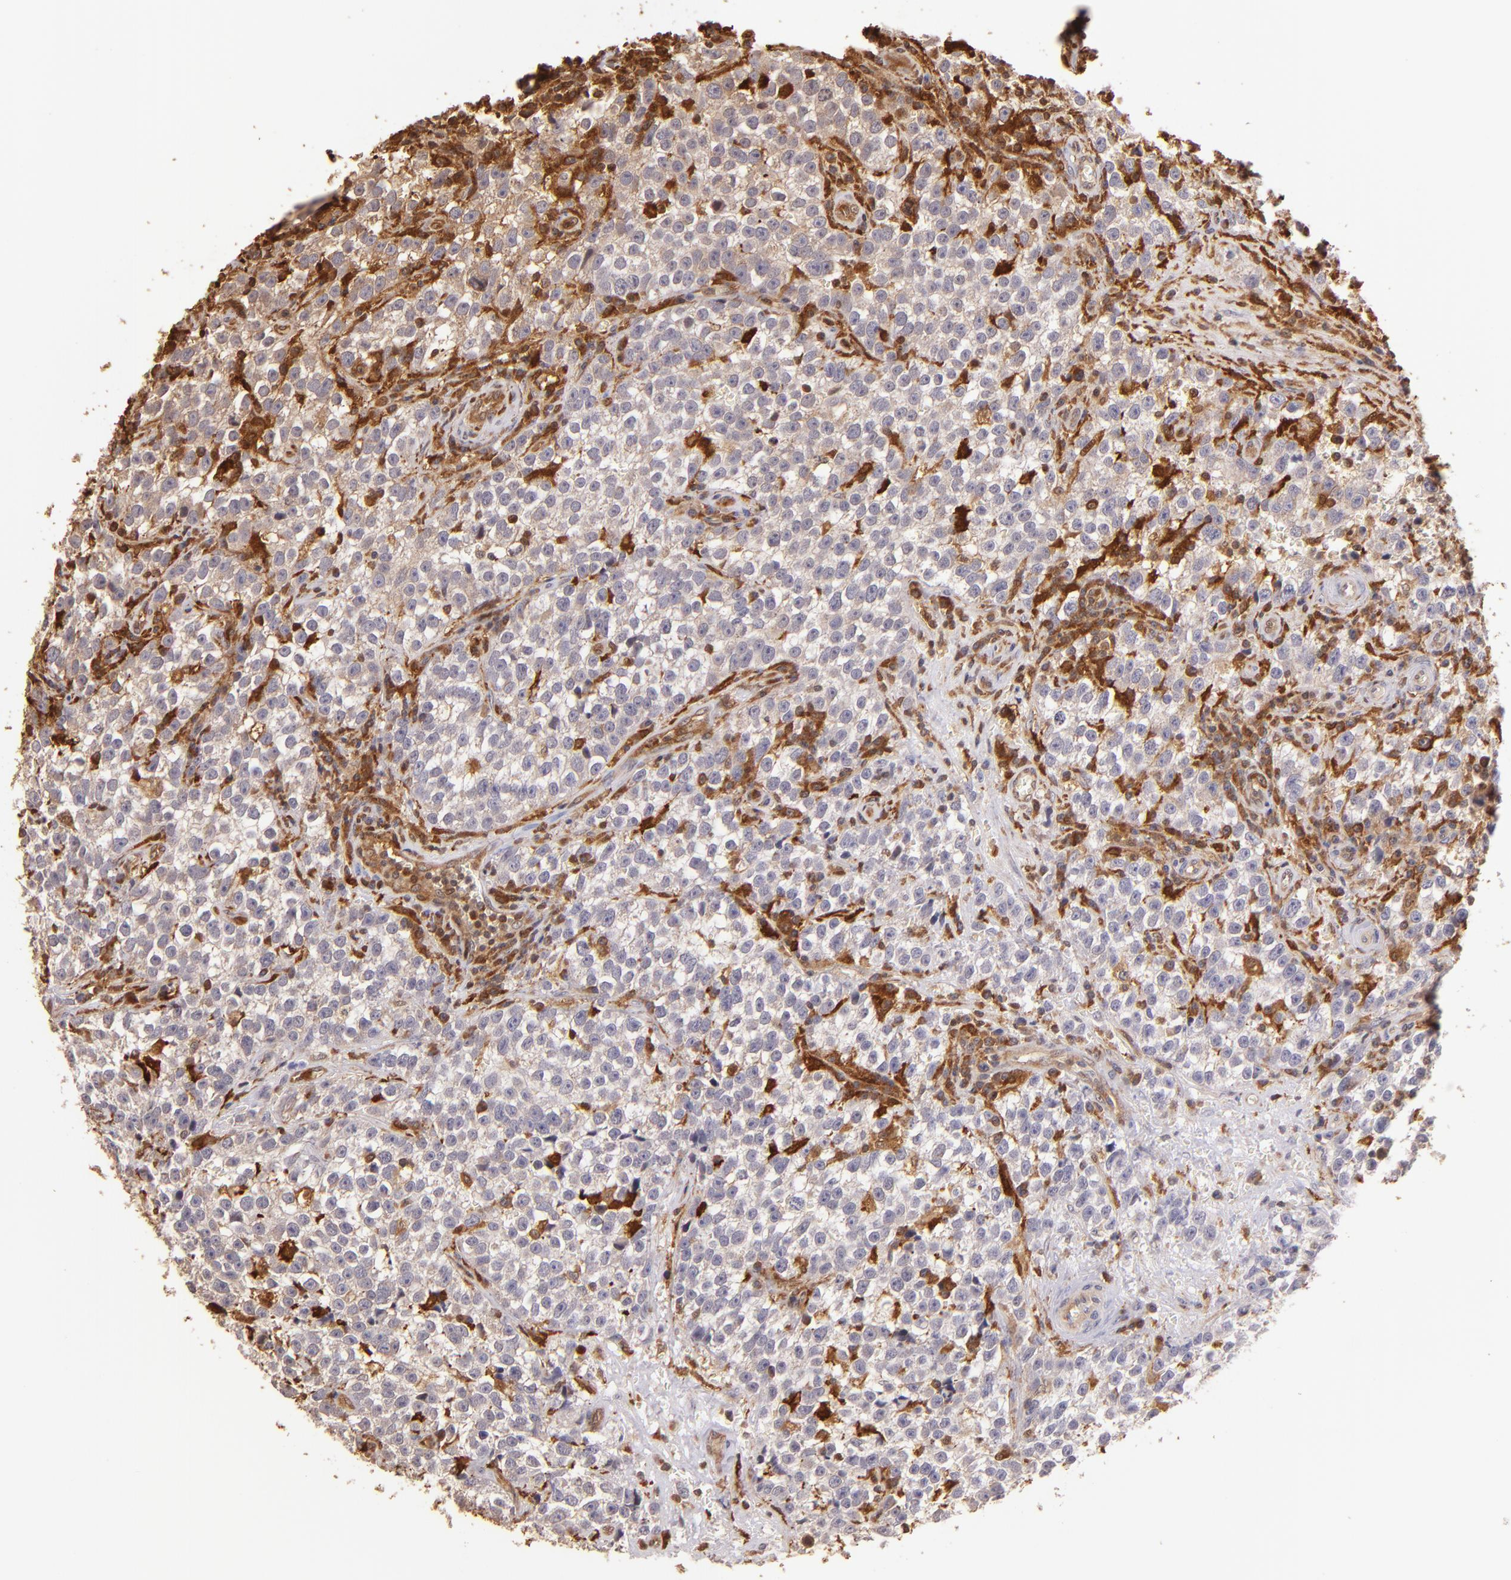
{"staining": {"intensity": "weak", "quantity": "25%-75%", "location": "cytoplasmic/membranous"}, "tissue": "testis cancer", "cell_type": "Tumor cells", "image_type": "cancer", "snomed": [{"axis": "morphology", "description": "Seminoma, NOS"}, {"axis": "topography", "description": "Testis"}], "caption": "Brown immunohistochemical staining in human testis cancer exhibits weak cytoplasmic/membranous staining in approximately 25%-75% of tumor cells. The protein of interest is stained brown, and the nuclei are stained in blue (DAB IHC with brightfield microscopy, high magnification).", "gene": "BTK", "patient": {"sex": "male", "age": 38}}